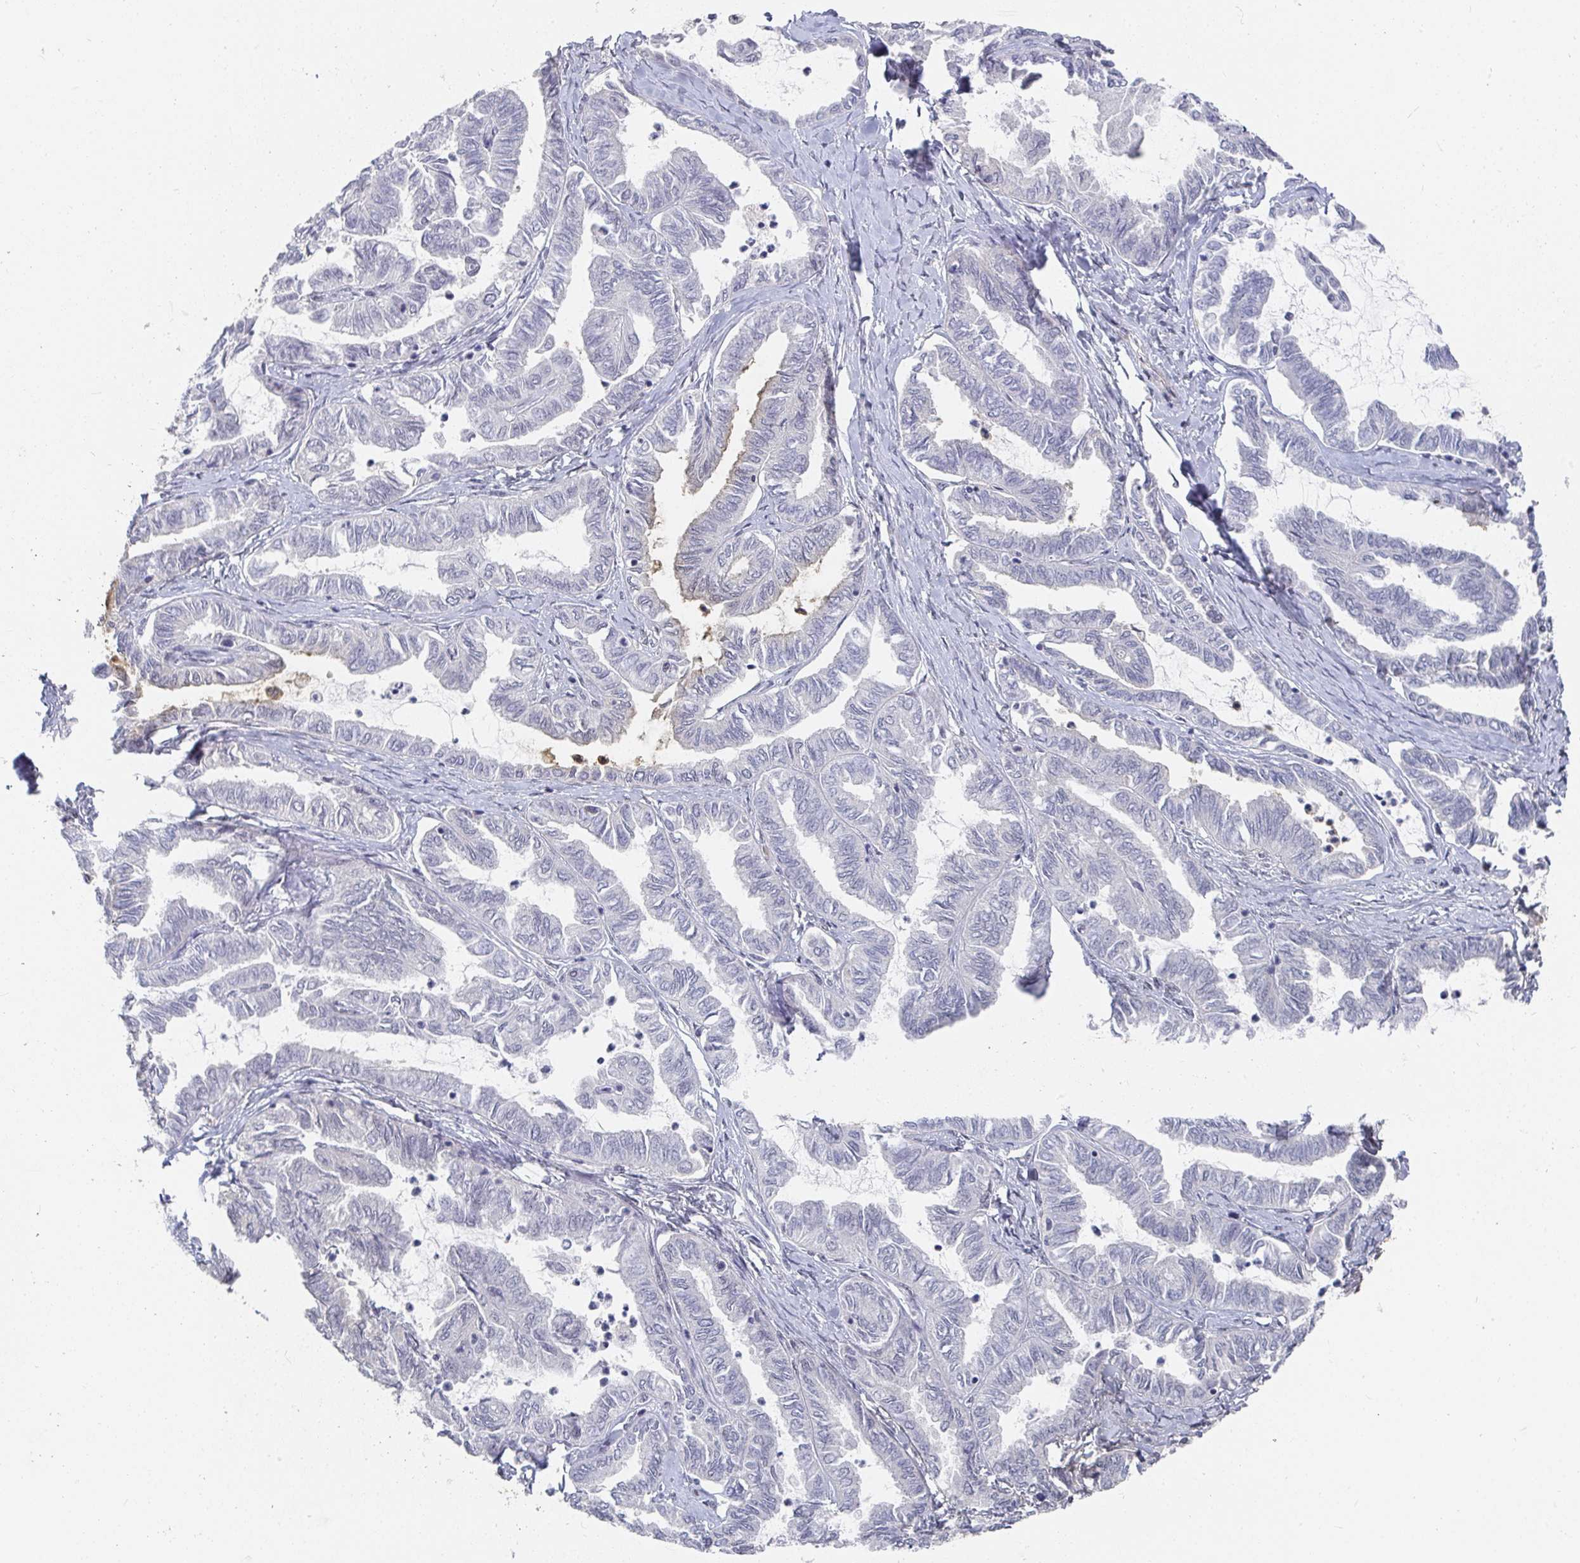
{"staining": {"intensity": "negative", "quantity": "none", "location": "none"}, "tissue": "ovarian cancer", "cell_type": "Tumor cells", "image_type": "cancer", "snomed": [{"axis": "morphology", "description": "Carcinoma, endometroid"}, {"axis": "topography", "description": "Ovary"}], "caption": "Immunohistochemical staining of human ovarian cancer (endometroid carcinoma) displays no significant positivity in tumor cells. The staining was performed using DAB (3,3'-diaminobenzidine) to visualize the protein expression in brown, while the nuclei were stained in blue with hematoxylin (Magnification: 20x).", "gene": "RCOR1", "patient": {"sex": "female", "age": 70}}